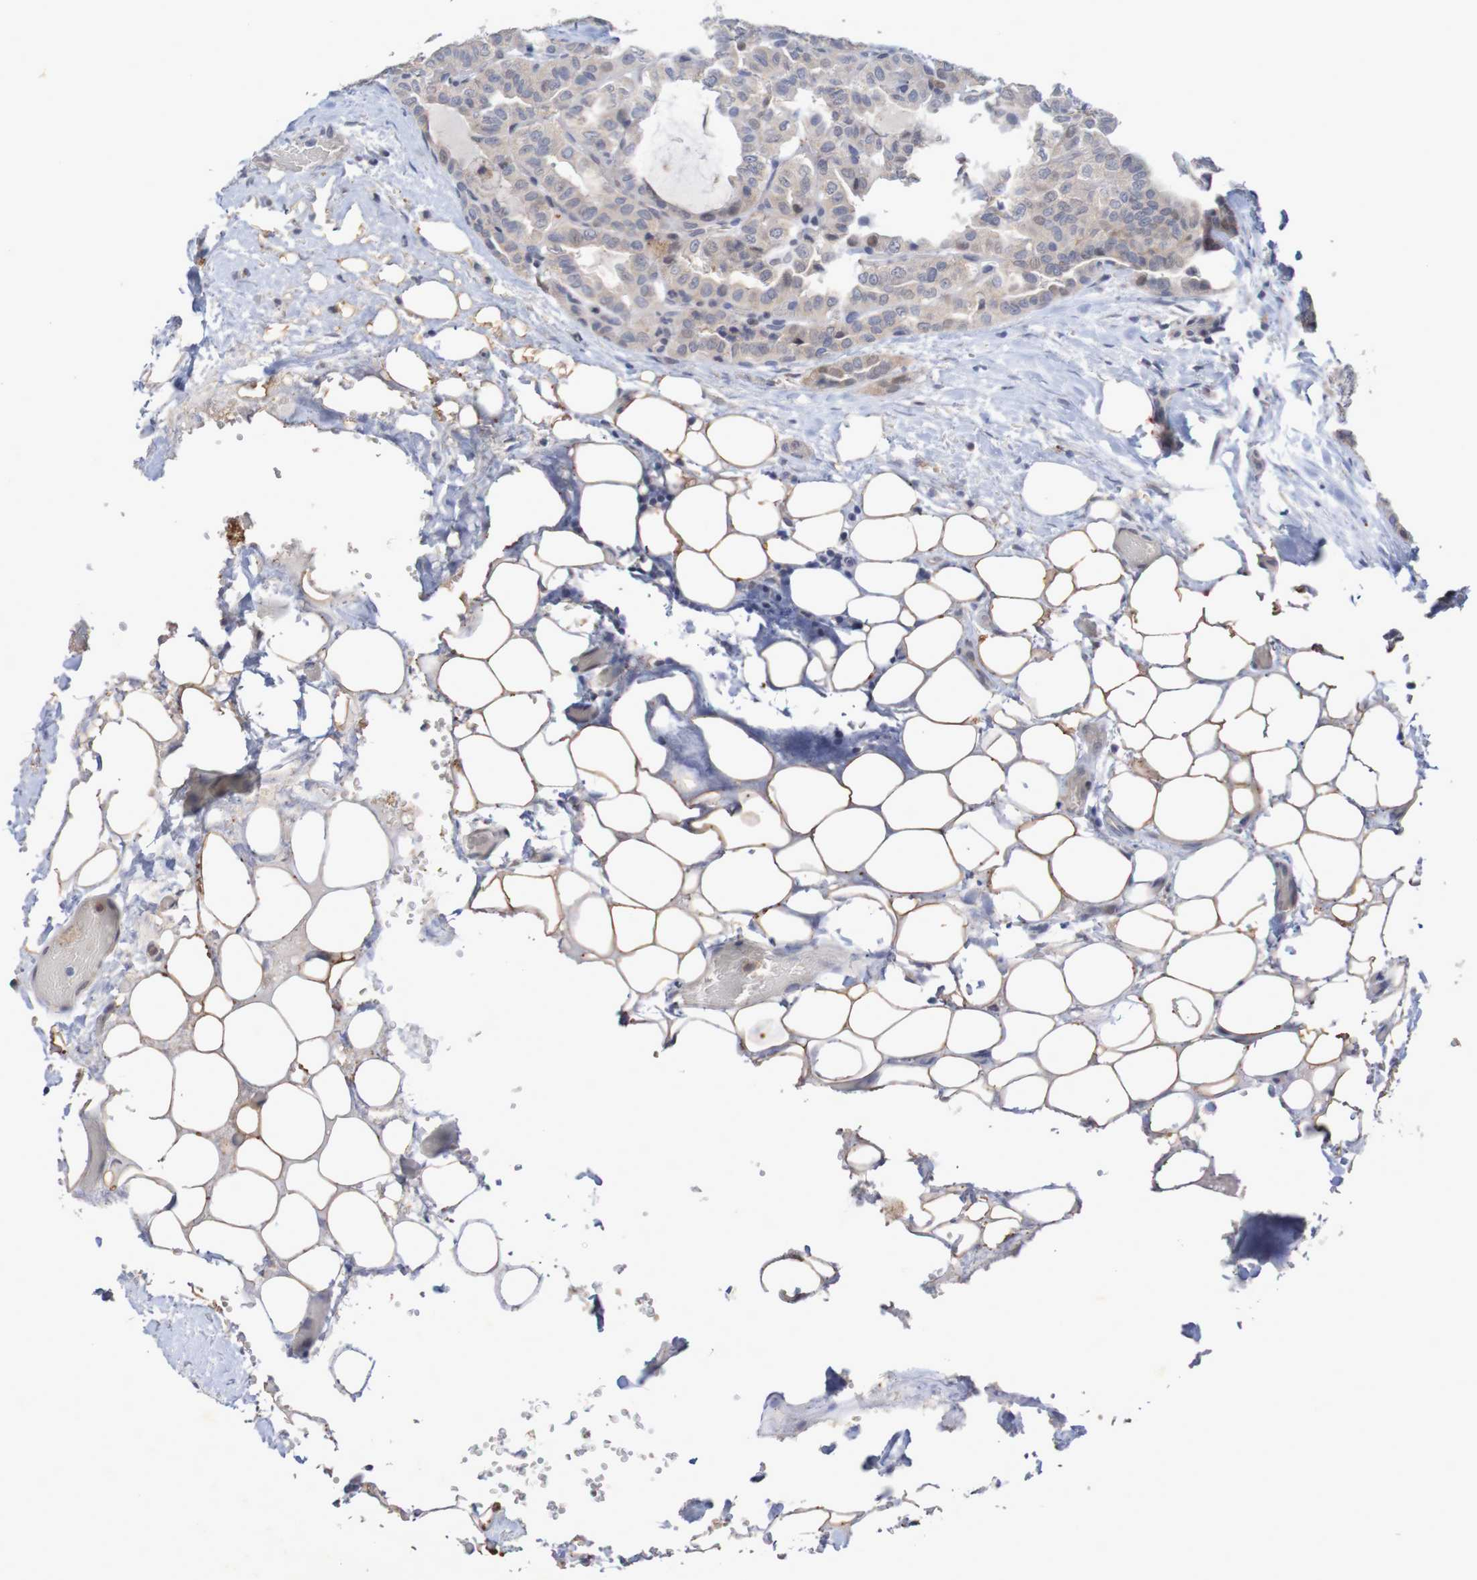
{"staining": {"intensity": "negative", "quantity": "none", "location": "none"}, "tissue": "thyroid cancer", "cell_type": "Tumor cells", "image_type": "cancer", "snomed": [{"axis": "morphology", "description": "Papillary adenocarcinoma, NOS"}, {"axis": "topography", "description": "Thyroid gland"}], "caption": "This is an immunohistochemistry (IHC) photomicrograph of human thyroid cancer. There is no positivity in tumor cells.", "gene": "FBP2", "patient": {"sex": "male", "age": 77}}